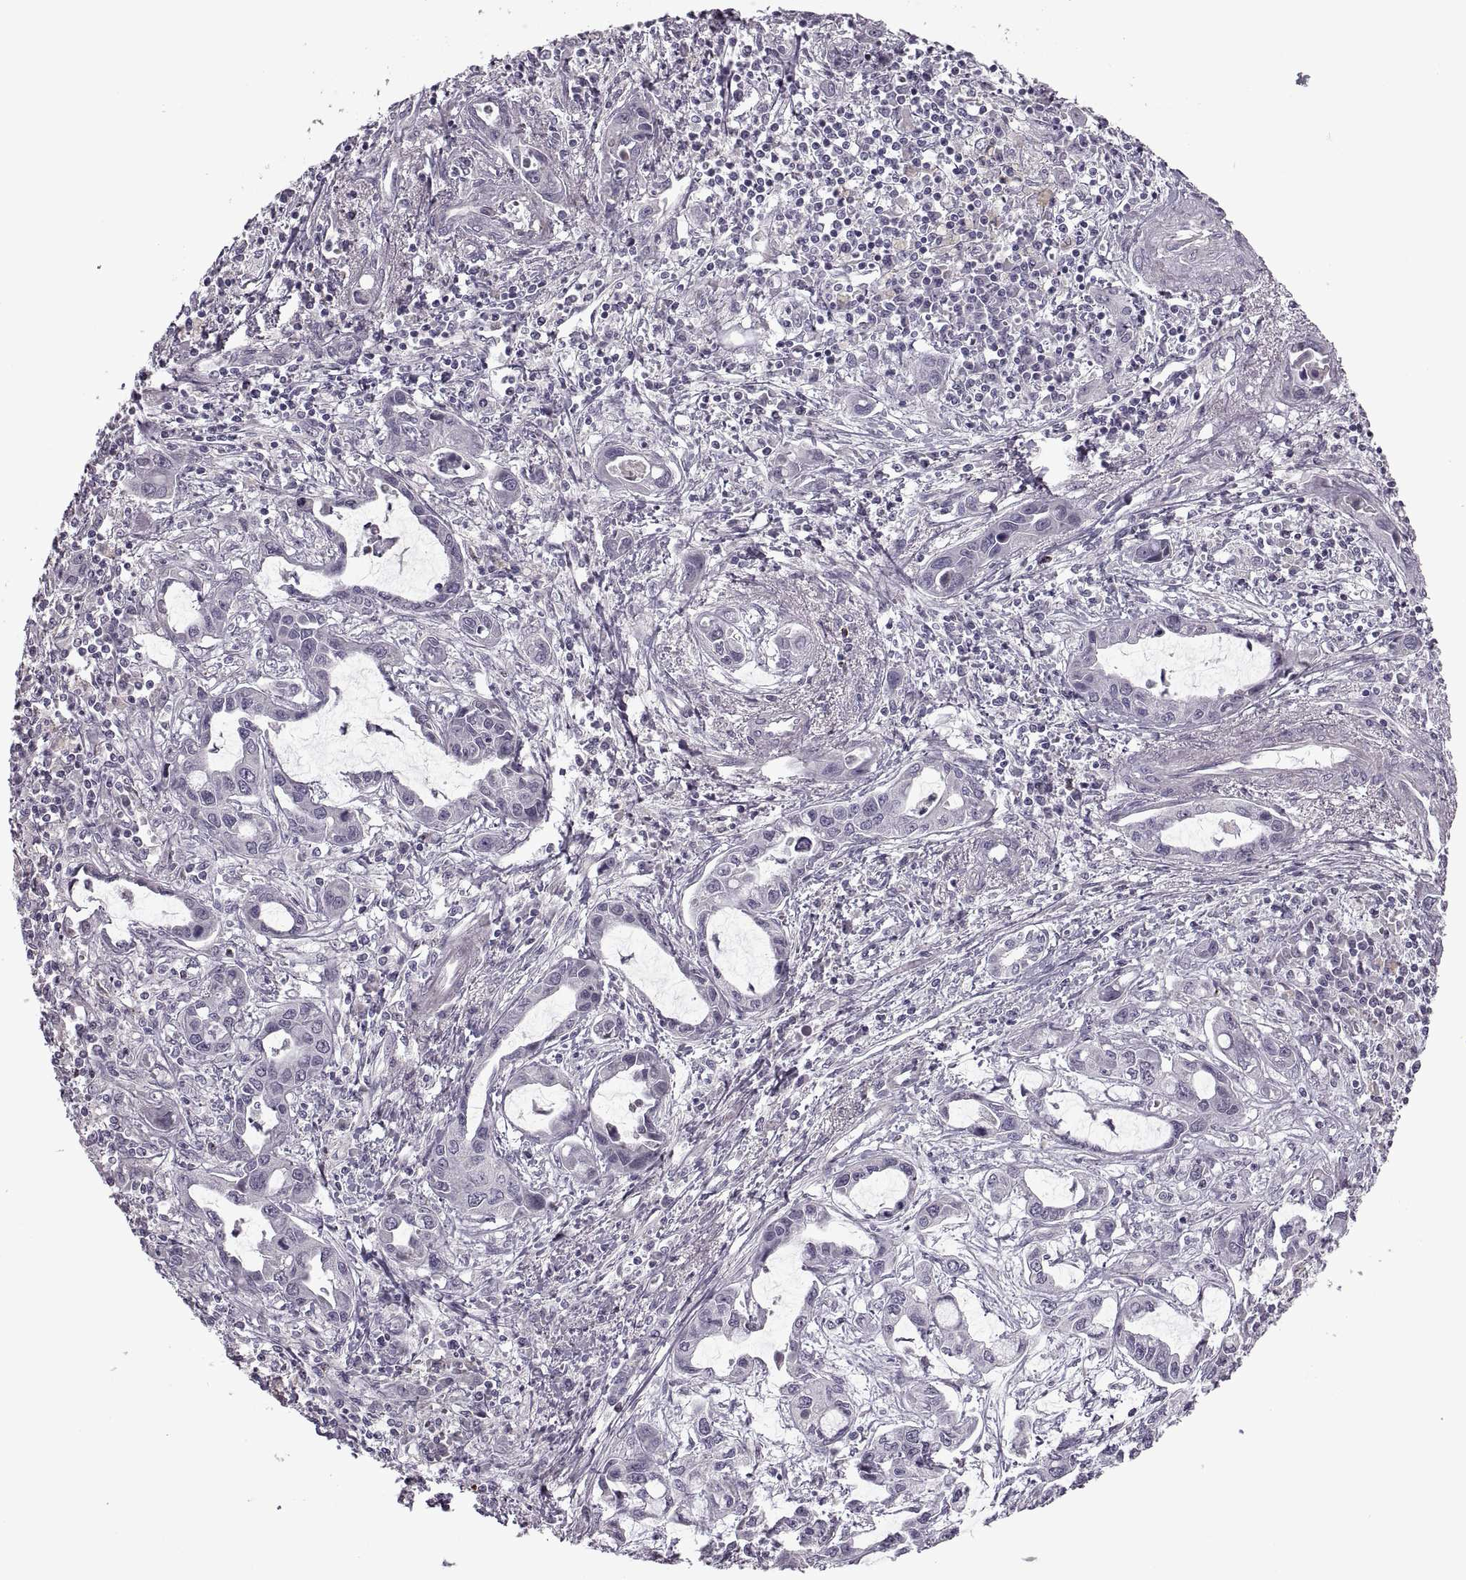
{"staining": {"intensity": "negative", "quantity": "none", "location": "none"}, "tissue": "liver cancer", "cell_type": "Tumor cells", "image_type": "cancer", "snomed": [{"axis": "morphology", "description": "Cholangiocarcinoma"}, {"axis": "topography", "description": "Liver"}], "caption": "IHC image of neoplastic tissue: human liver cancer stained with DAB shows no significant protein positivity in tumor cells.", "gene": "RIPK4", "patient": {"sex": "male", "age": 58}}